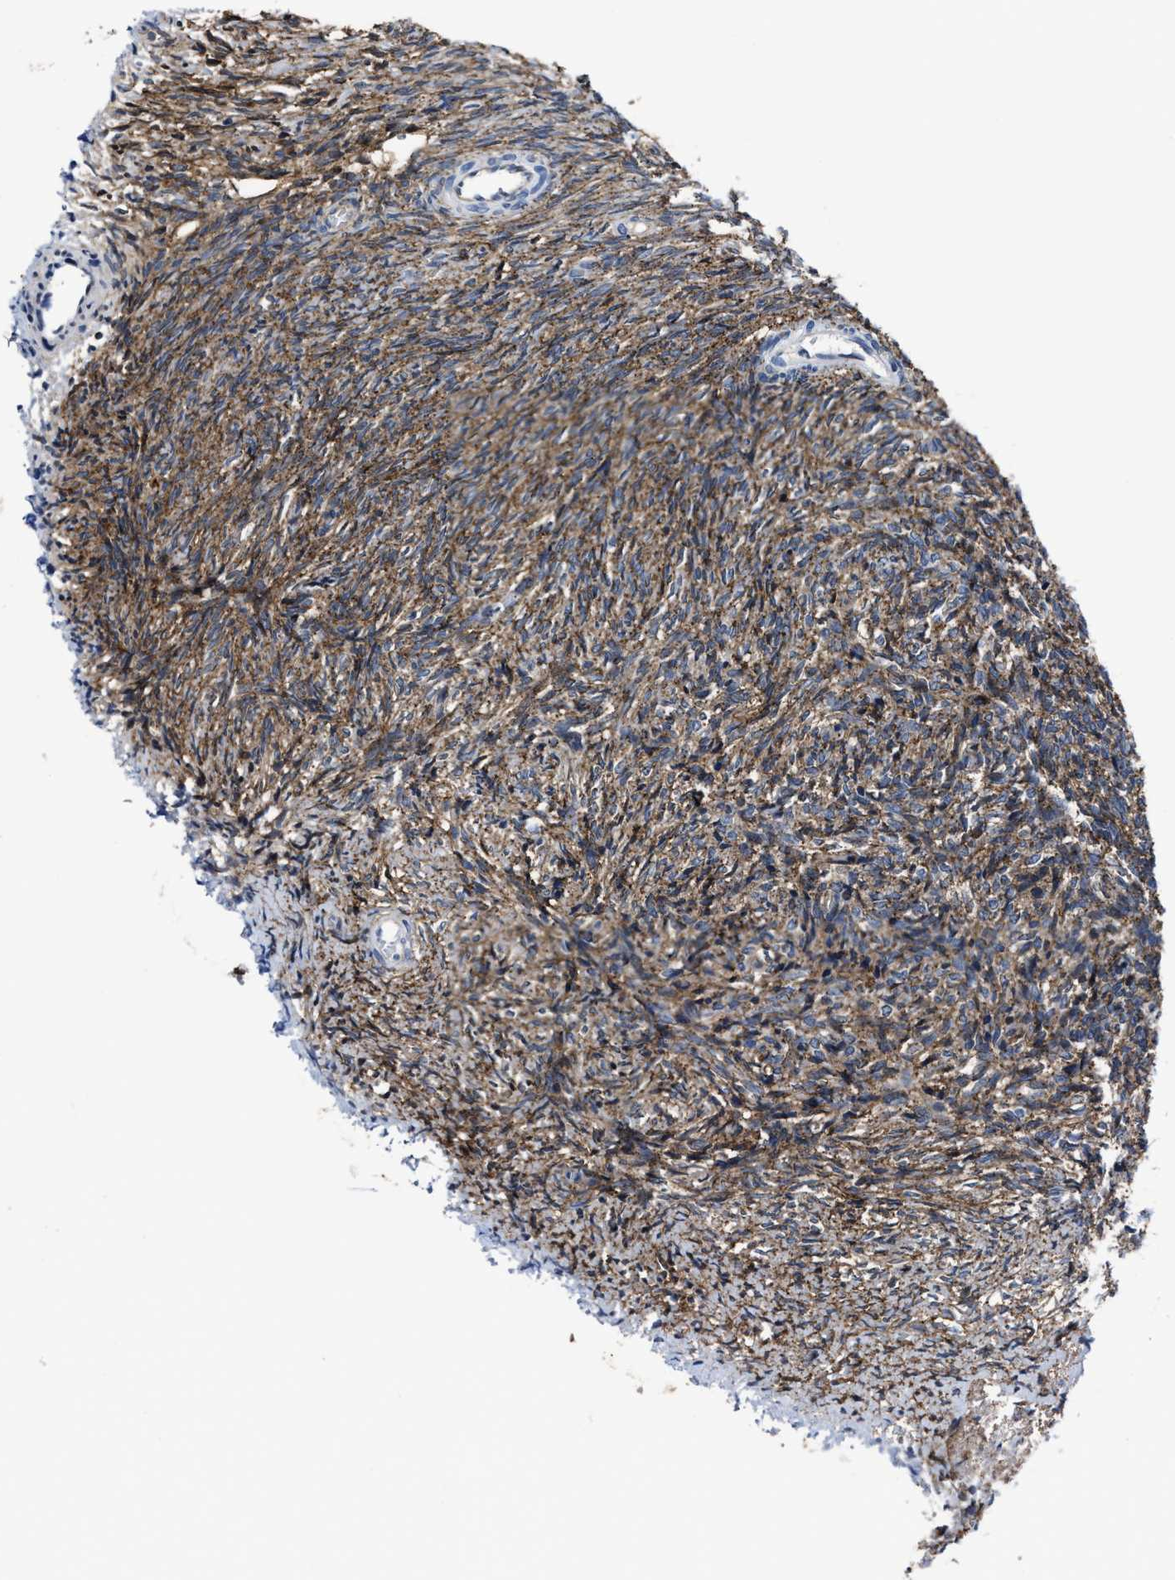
{"staining": {"intensity": "moderate", "quantity": ">75%", "location": "cytoplasmic/membranous"}, "tissue": "ovary", "cell_type": "Ovarian stroma cells", "image_type": "normal", "snomed": [{"axis": "morphology", "description": "Normal tissue, NOS"}, {"axis": "topography", "description": "Ovary"}], "caption": "Immunohistochemical staining of normal ovary shows medium levels of moderate cytoplasmic/membranous staining in approximately >75% of ovarian stroma cells.", "gene": "MARCKSL1", "patient": {"sex": "female", "age": 41}}